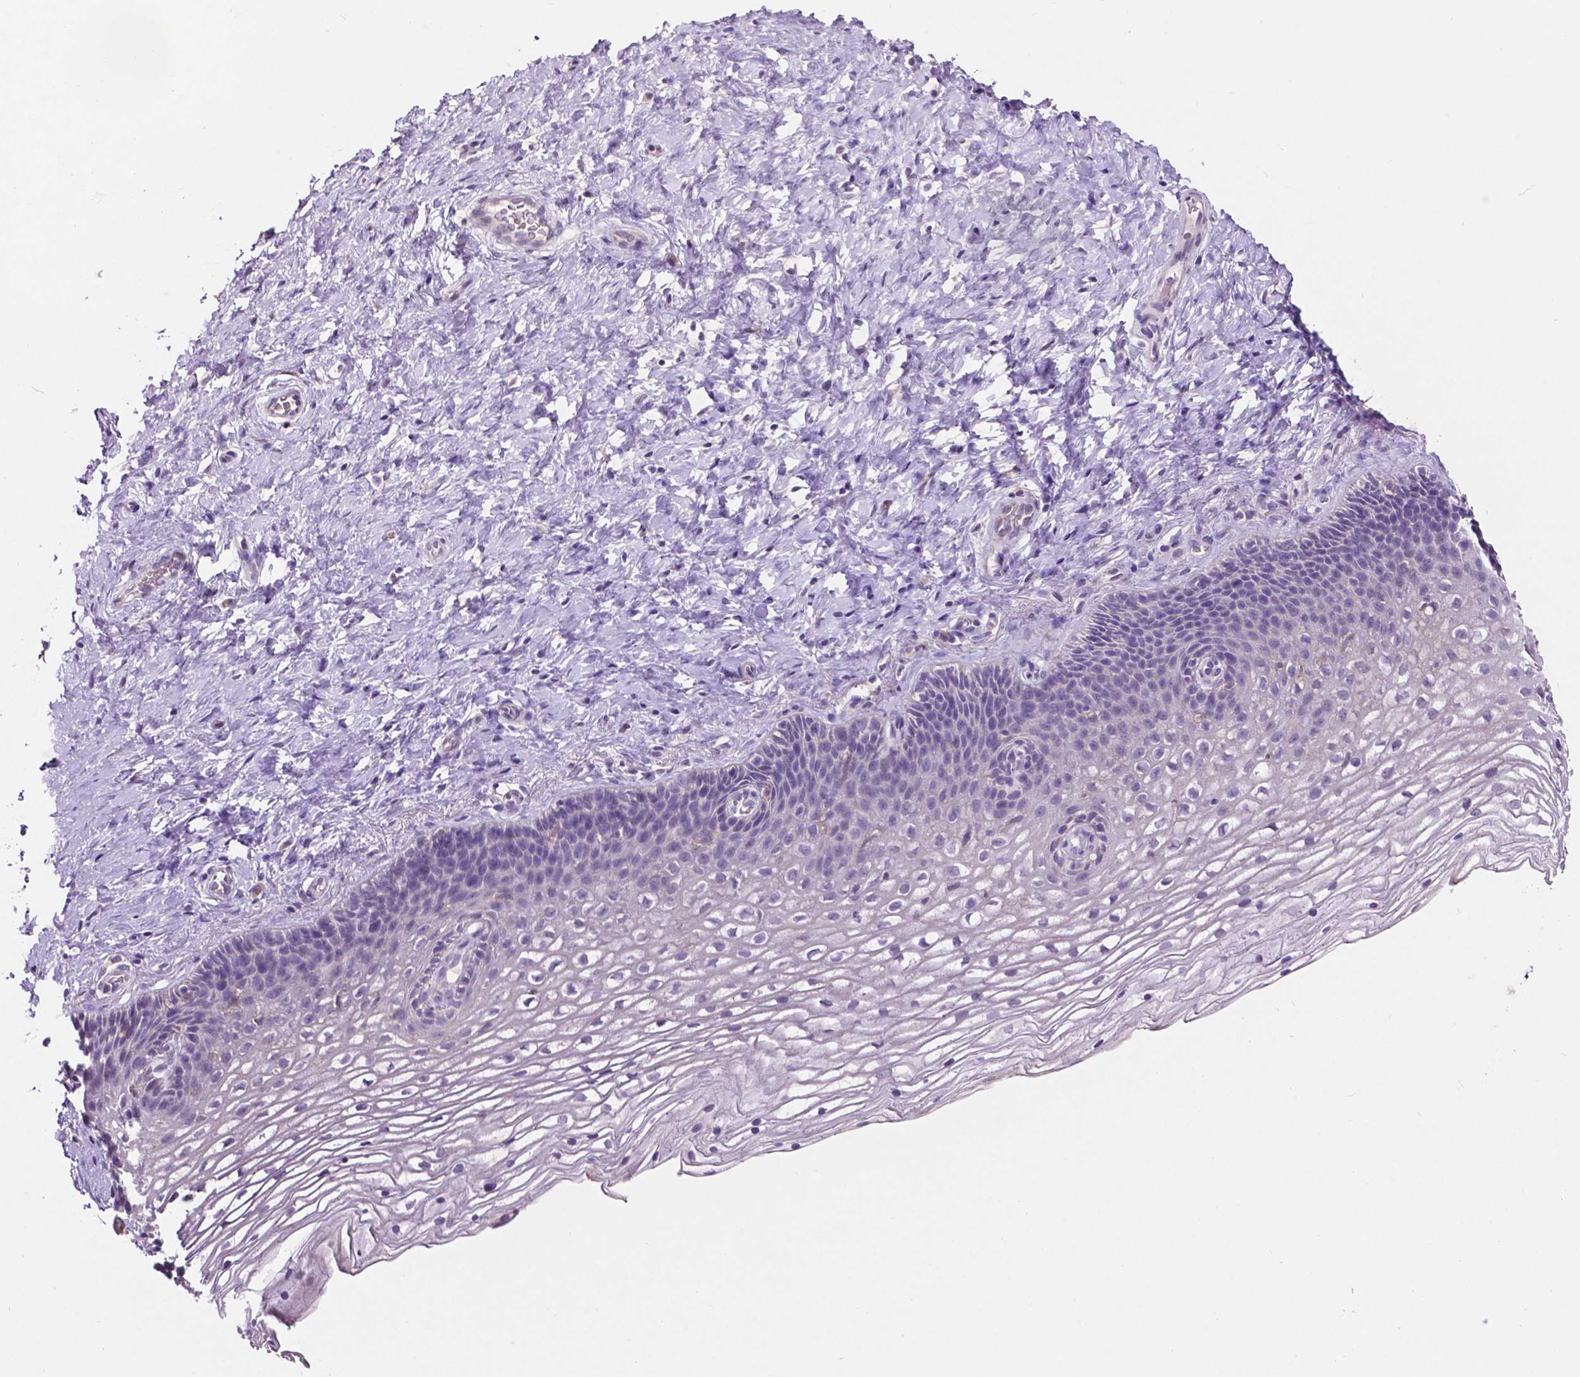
{"staining": {"intensity": "negative", "quantity": "none", "location": "none"}, "tissue": "cervix", "cell_type": "Glandular cells", "image_type": "normal", "snomed": [{"axis": "morphology", "description": "Normal tissue, NOS"}, {"axis": "topography", "description": "Cervix"}], "caption": "Immunohistochemistry (IHC) of unremarkable cervix shows no expression in glandular cells. (DAB (3,3'-diaminobenzidine) IHC visualized using brightfield microscopy, high magnification).", "gene": "PLSCR1", "patient": {"sex": "female", "age": 34}}